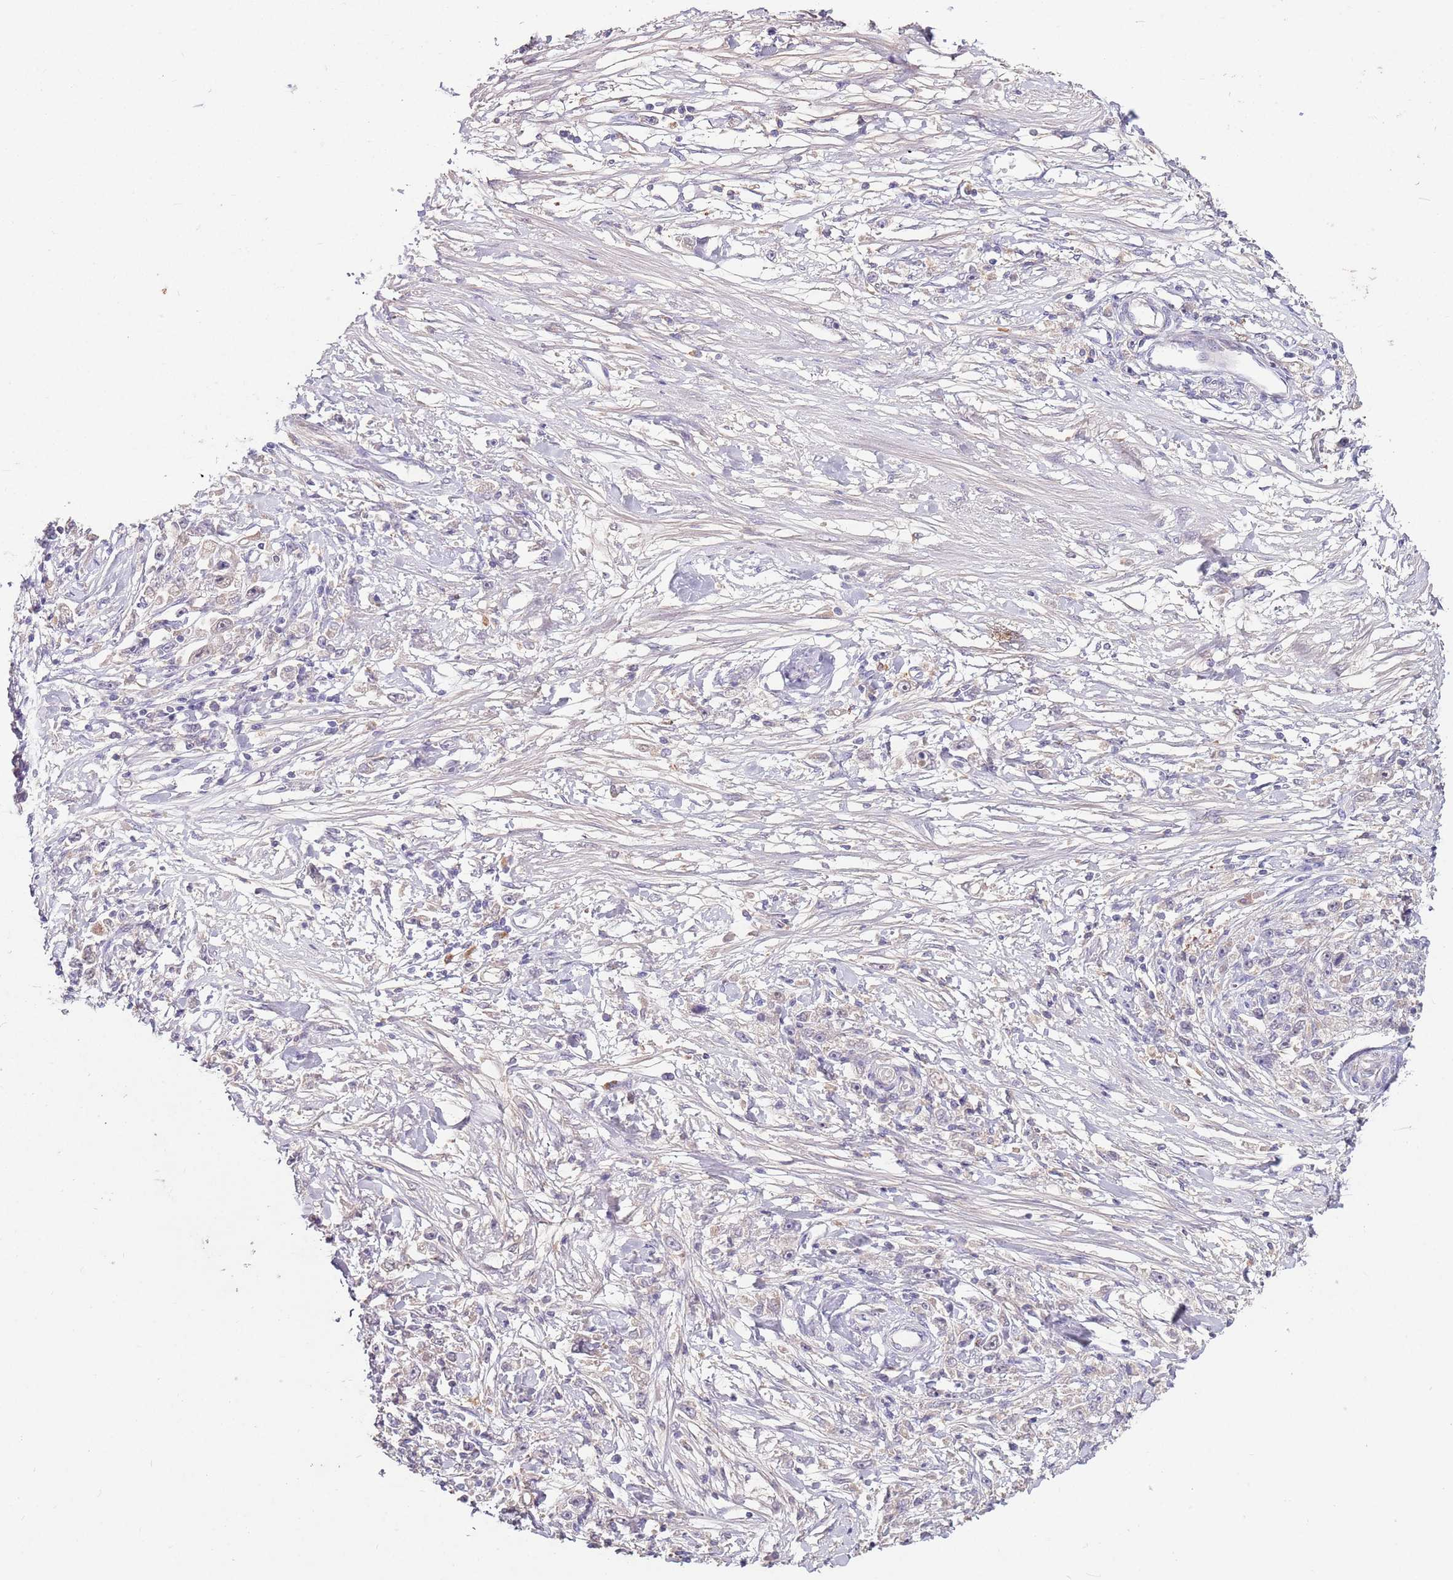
{"staining": {"intensity": "negative", "quantity": "none", "location": "none"}, "tissue": "stomach cancer", "cell_type": "Tumor cells", "image_type": "cancer", "snomed": [{"axis": "morphology", "description": "Adenocarcinoma, NOS"}, {"axis": "topography", "description": "Stomach"}], "caption": "The immunohistochemistry (IHC) photomicrograph has no significant positivity in tumor cells of stomach cancer tissue.", "gene": "NRDE2", "patient": {"sex": "female", "age": 59}}